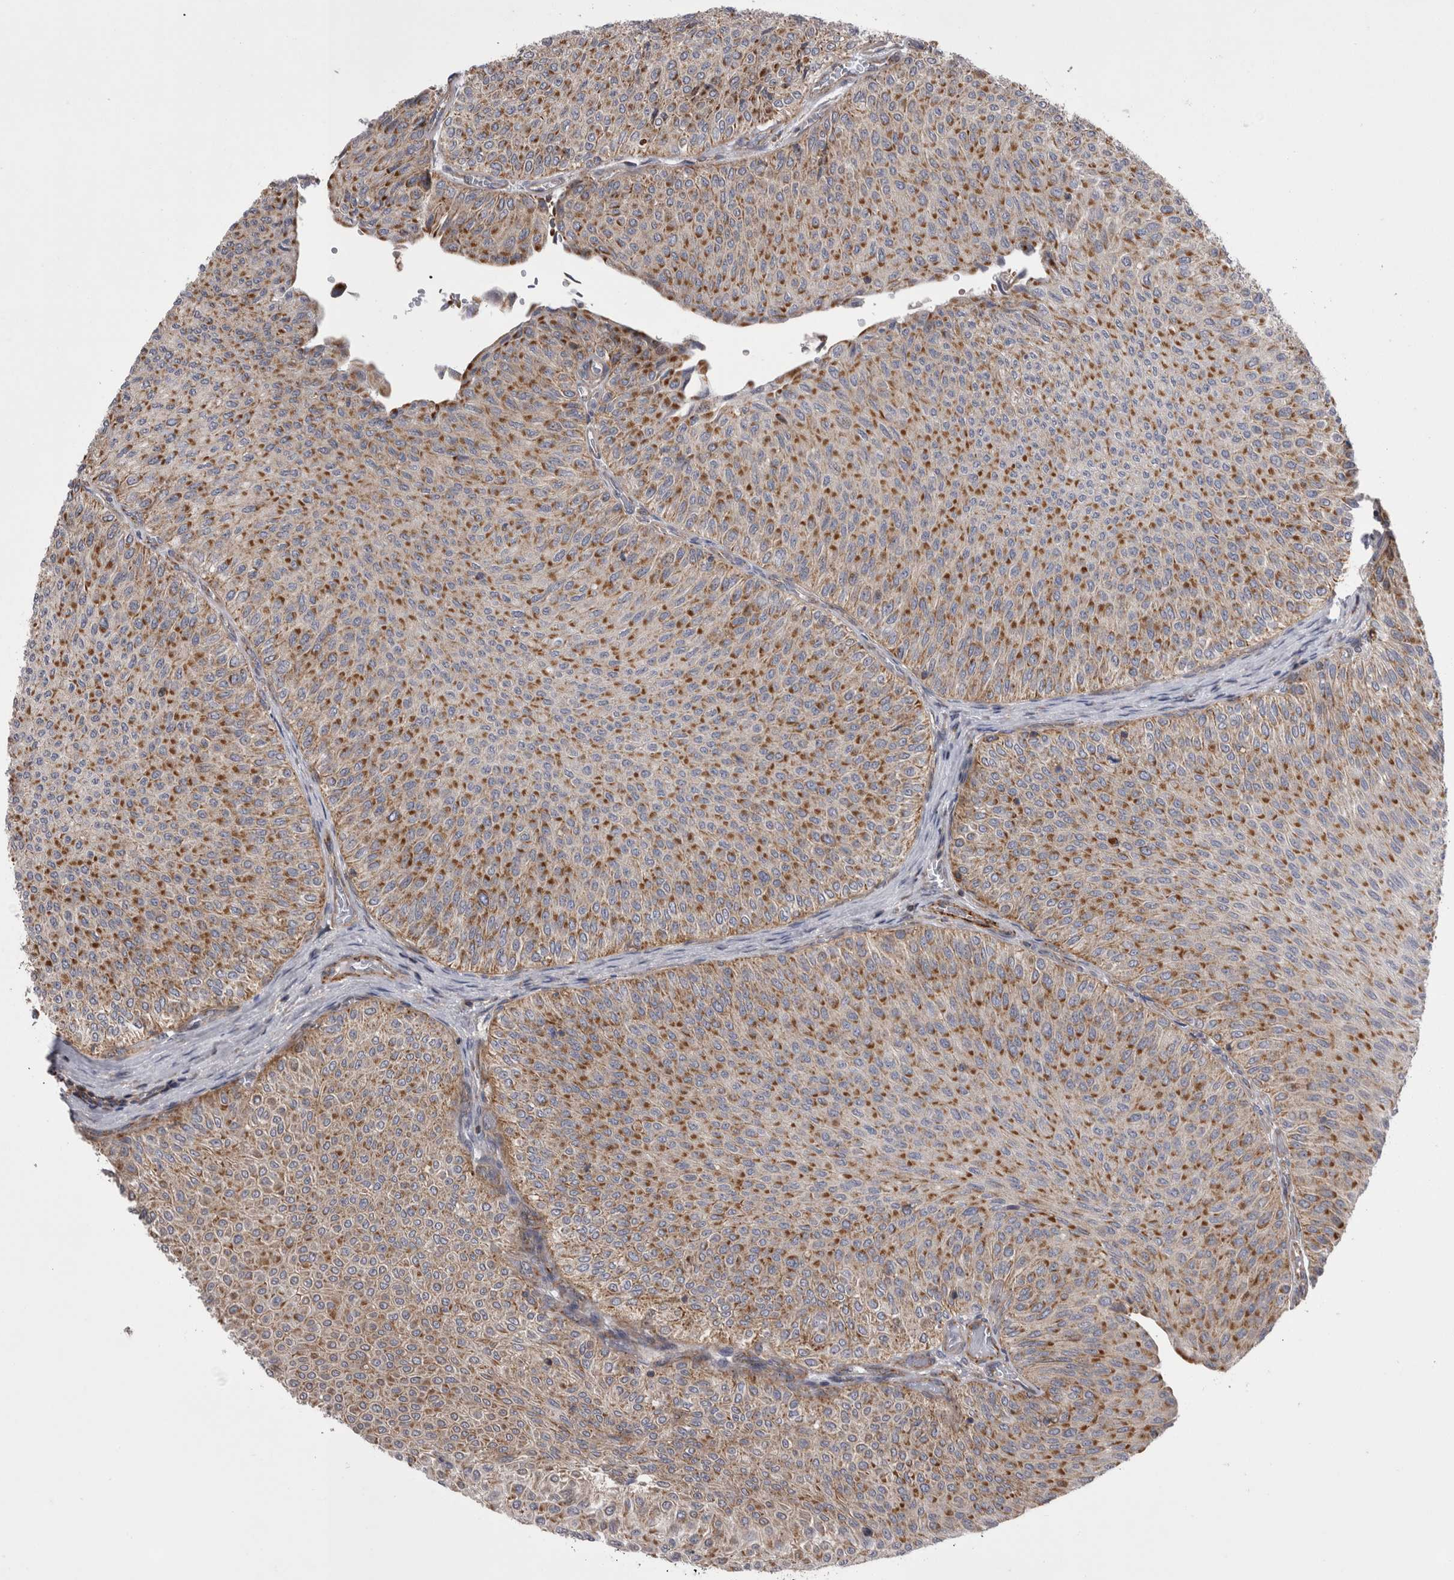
{"staining": {"intensity": "strong", "quantity": ">75%", "location": "cytoplasmic/membranous"}, "tissue": "urothelial cancer", "cell_type": "Tumor cells", "image_type": "cancer", "snomed": [{"axis": "morphology", "description": "Urothelial carcinoma, Low grade"}, {"axis": "topography", "description": "Urinary bladder"}], "caption": "This photomicrograph shows urothelial cancer stained with immunohistochemistry (IHC) to label a protein in brown. The cytoplasmic/membranous of tumor cells show strong positivity for the protein. Nuclei are counter-stained blue.", "gene": "TSPOAP1", "patient": {"sex": "male", "age": 78}}